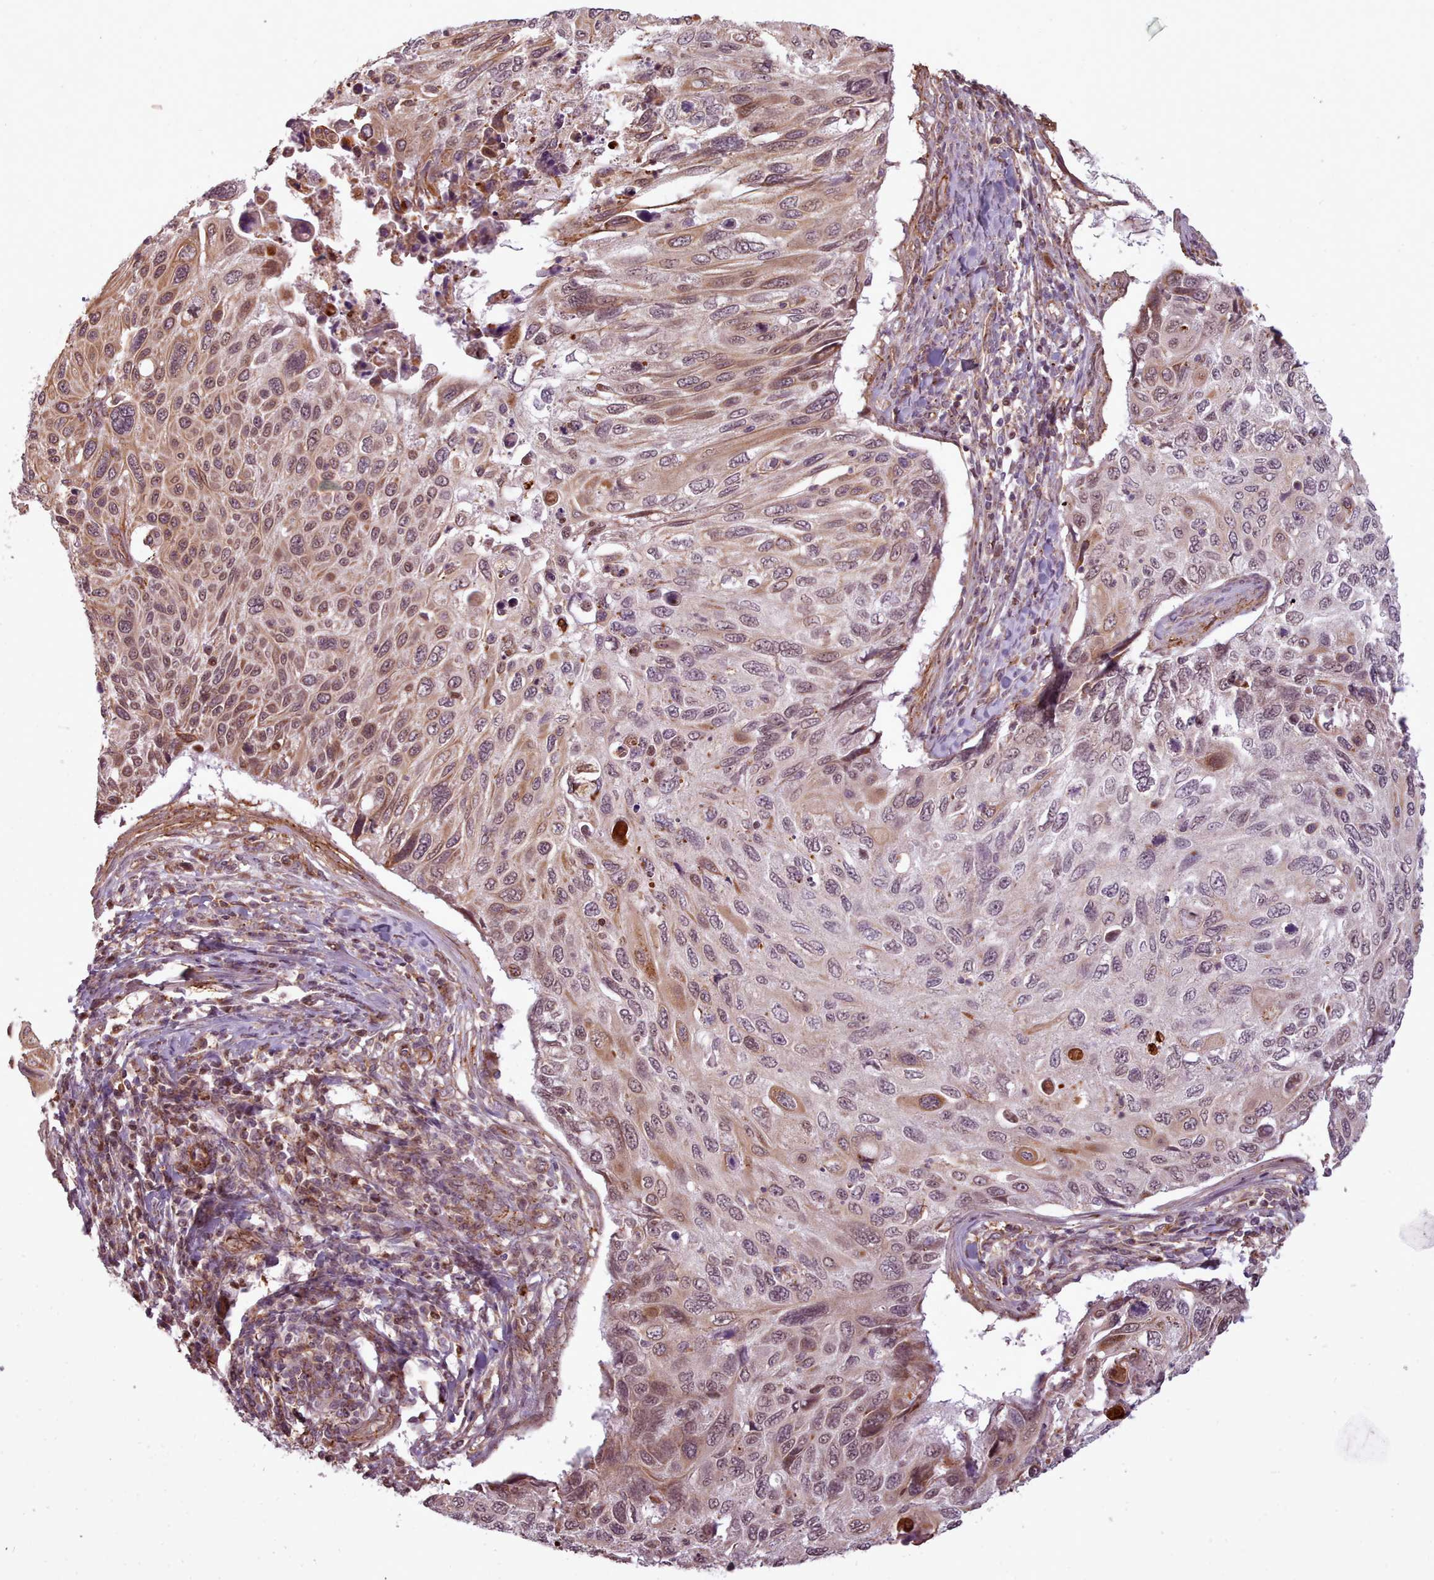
{"staining": {"intensity": "moderate", "quantity": ">75%", "location": "cytoplasmic/membranous,nuclear"}, "tissue": "cervical cancer", "cell_type": "Tumor cells", "image_type": "cancer", "snomed": [{"axis": "morphology", "description": "Squamous cell carcinoma, NOS"}, {"axis": "topography", "description": "Cervix"}], "caption": "Immunohistochemistry of human cervical cancer displays medium levels of moderate cytoplasmic/membranous and nuclear expression in approximately >75% of tumor cells. The protein is shown in brown color, while the nuclei are stained blue.", "gene": "ZMYM4", "patient": {"sex": "female", "age": 70}}